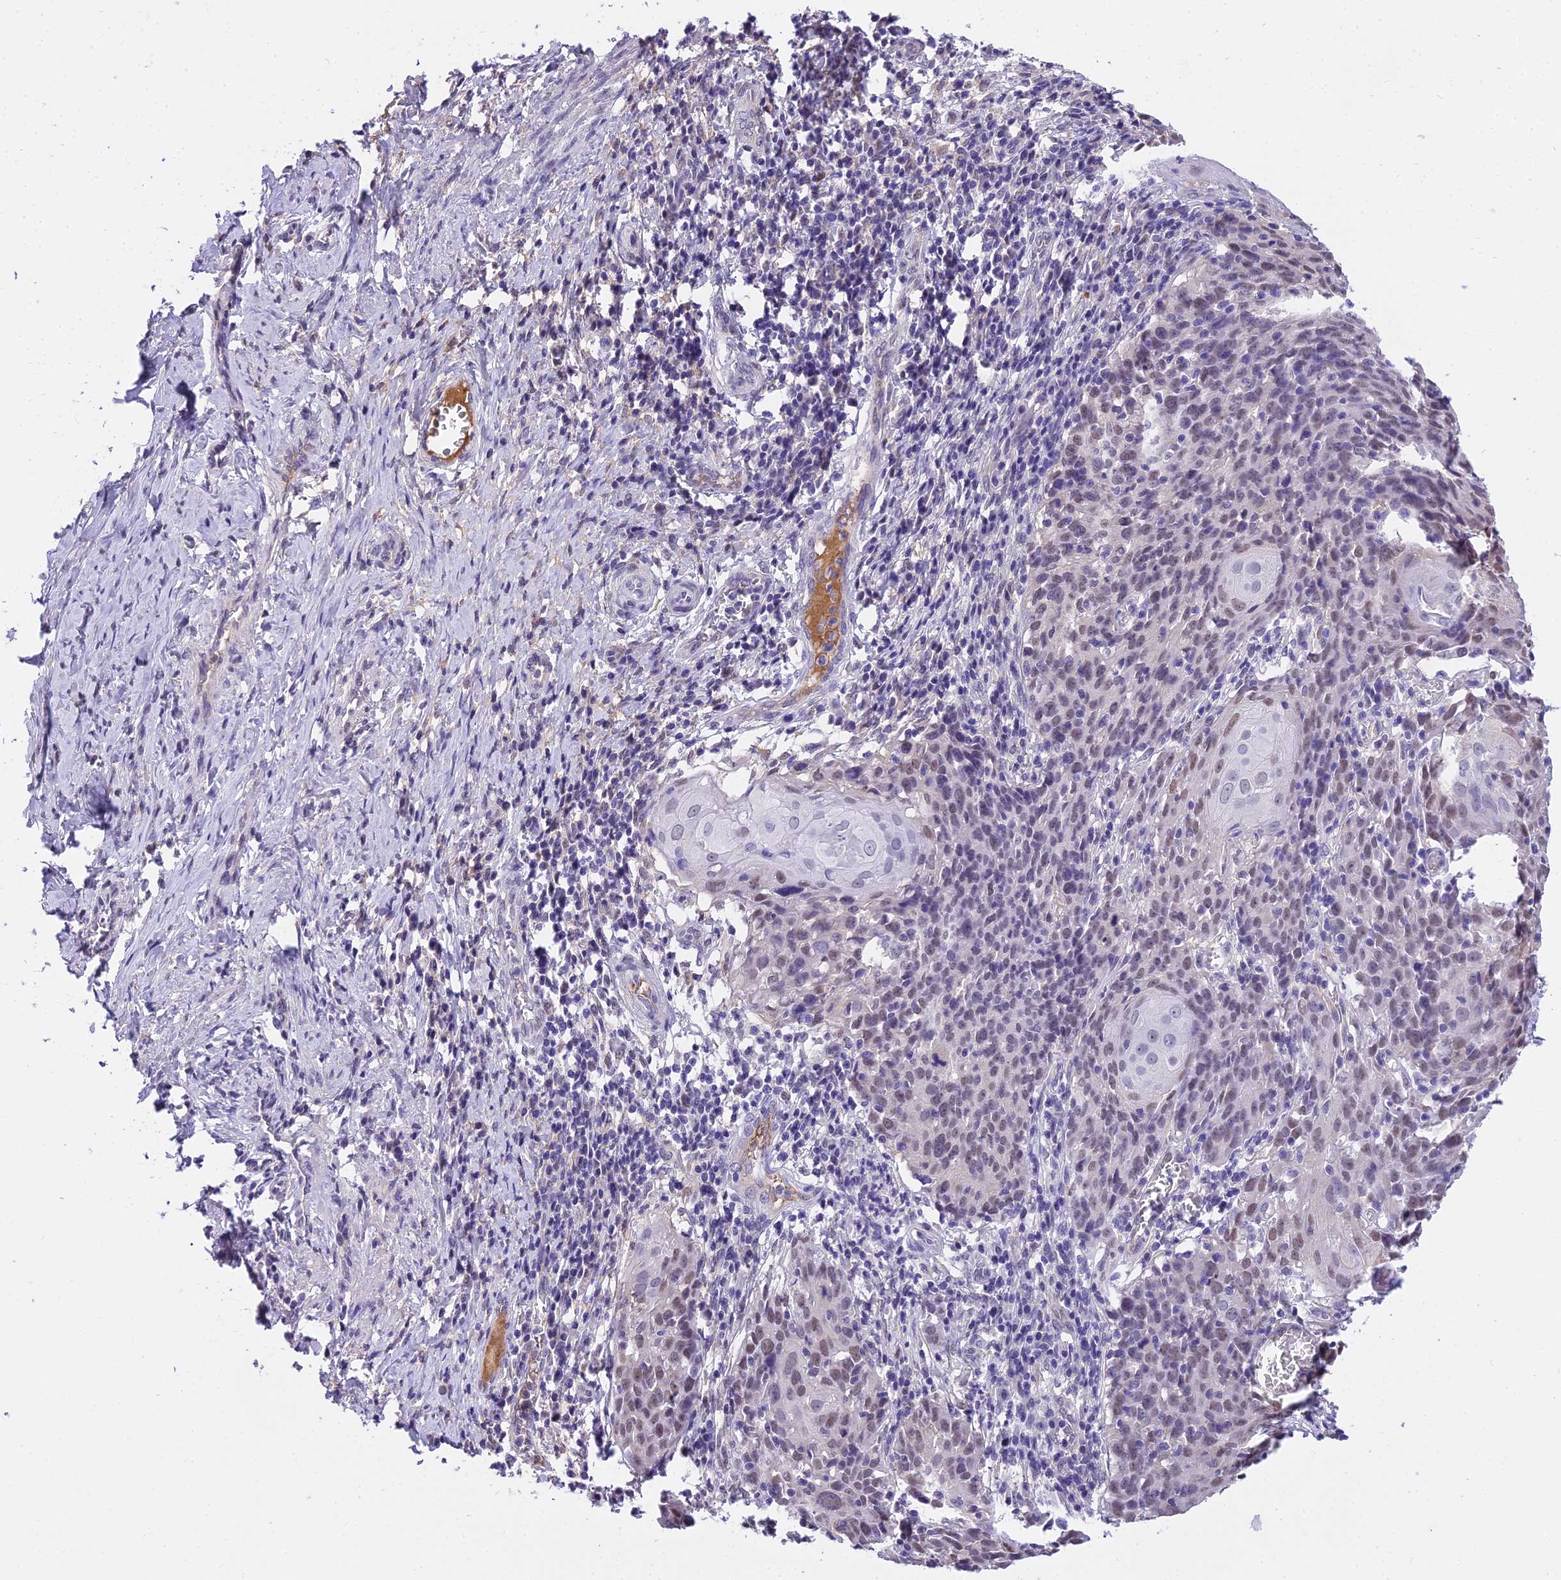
{"staining": {"intensity": "weak", "quantity": ">75%", "location": "nuclear"}, "tissue": "cervical cancer", "cell_type": "Tumor cells", "image_type": "cancer", "snomed": [{"axis": "morphology", "description": "Squamous cell carcinoma, NOS"}, {"axis": "topography", "description": "Cervix"}], "caption": "Cervical cancer (squamous cell carcinoma) stained with DAB (3,3'-diaminobenzidine) immunohistochemistry (IHC) reveals low levels of weak nuclear expression in approximately >75% of tumor cells.", "gene": "MAT2A", "patient": {"sex": "female", "age": 50}}